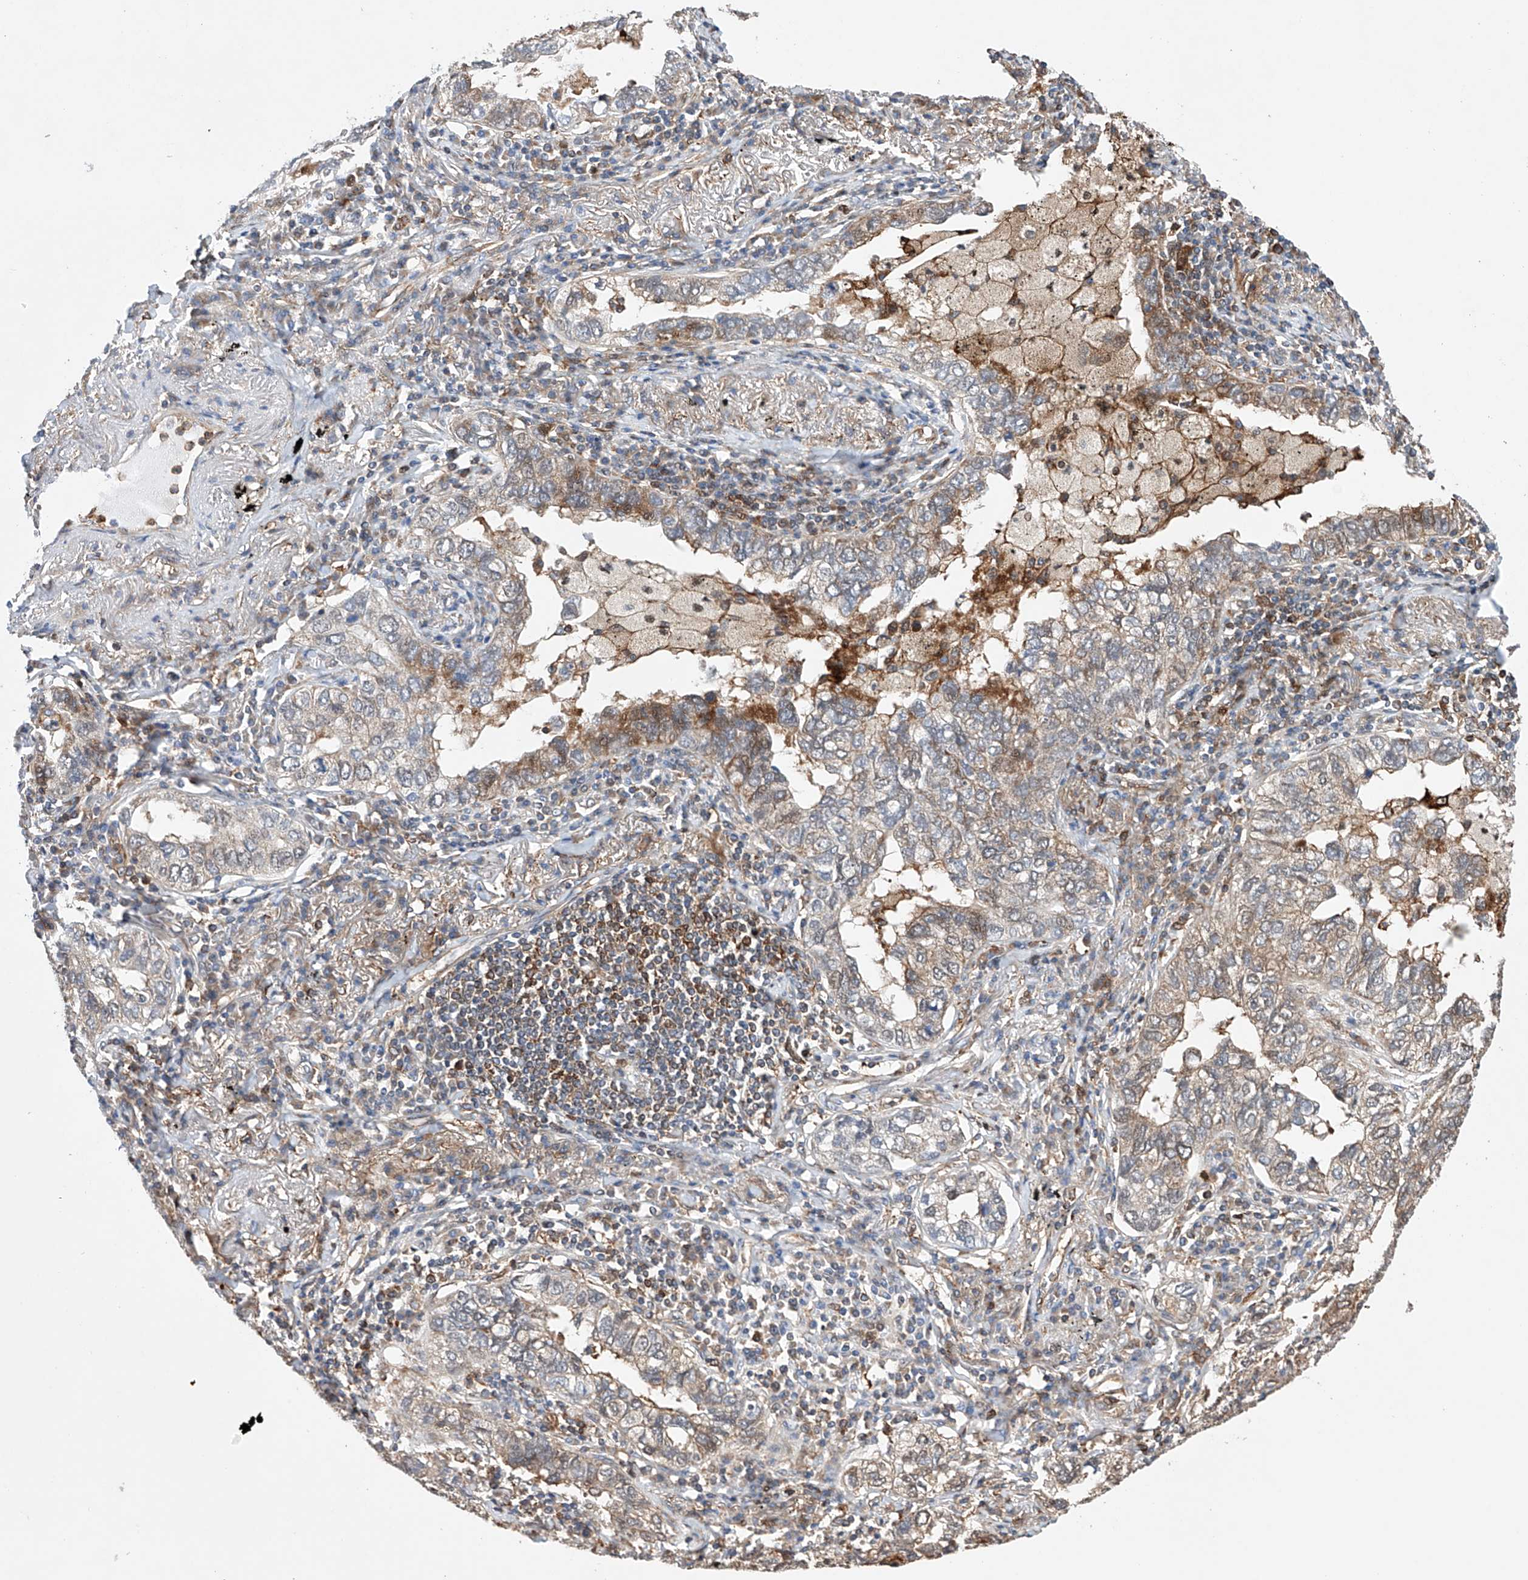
{"staining": {"intensity": "moderate", "quantity": ">75%", "location": "cytoplasmic/membranous"}, "tissue": "lung cancer", "cell_type": "Tumor cells", "image_type": "cancer", "snomed": [{"axis": "morphology", "description": "Adenocarcinoma, NOS"}, {"axis": "topography", "description": "Lung"}], "caption": "Protein staining displays moderate cytoplasmic/membranous staining in approximately >75% of tumor cells in lung cancer. The protein of interest is stained brown, and the nuclei are stained in blue (DAB IHC with brightfield microscopy, high magnification).", "gene": "TIMM23", "patient": {"sex": "male", "age": 65}}